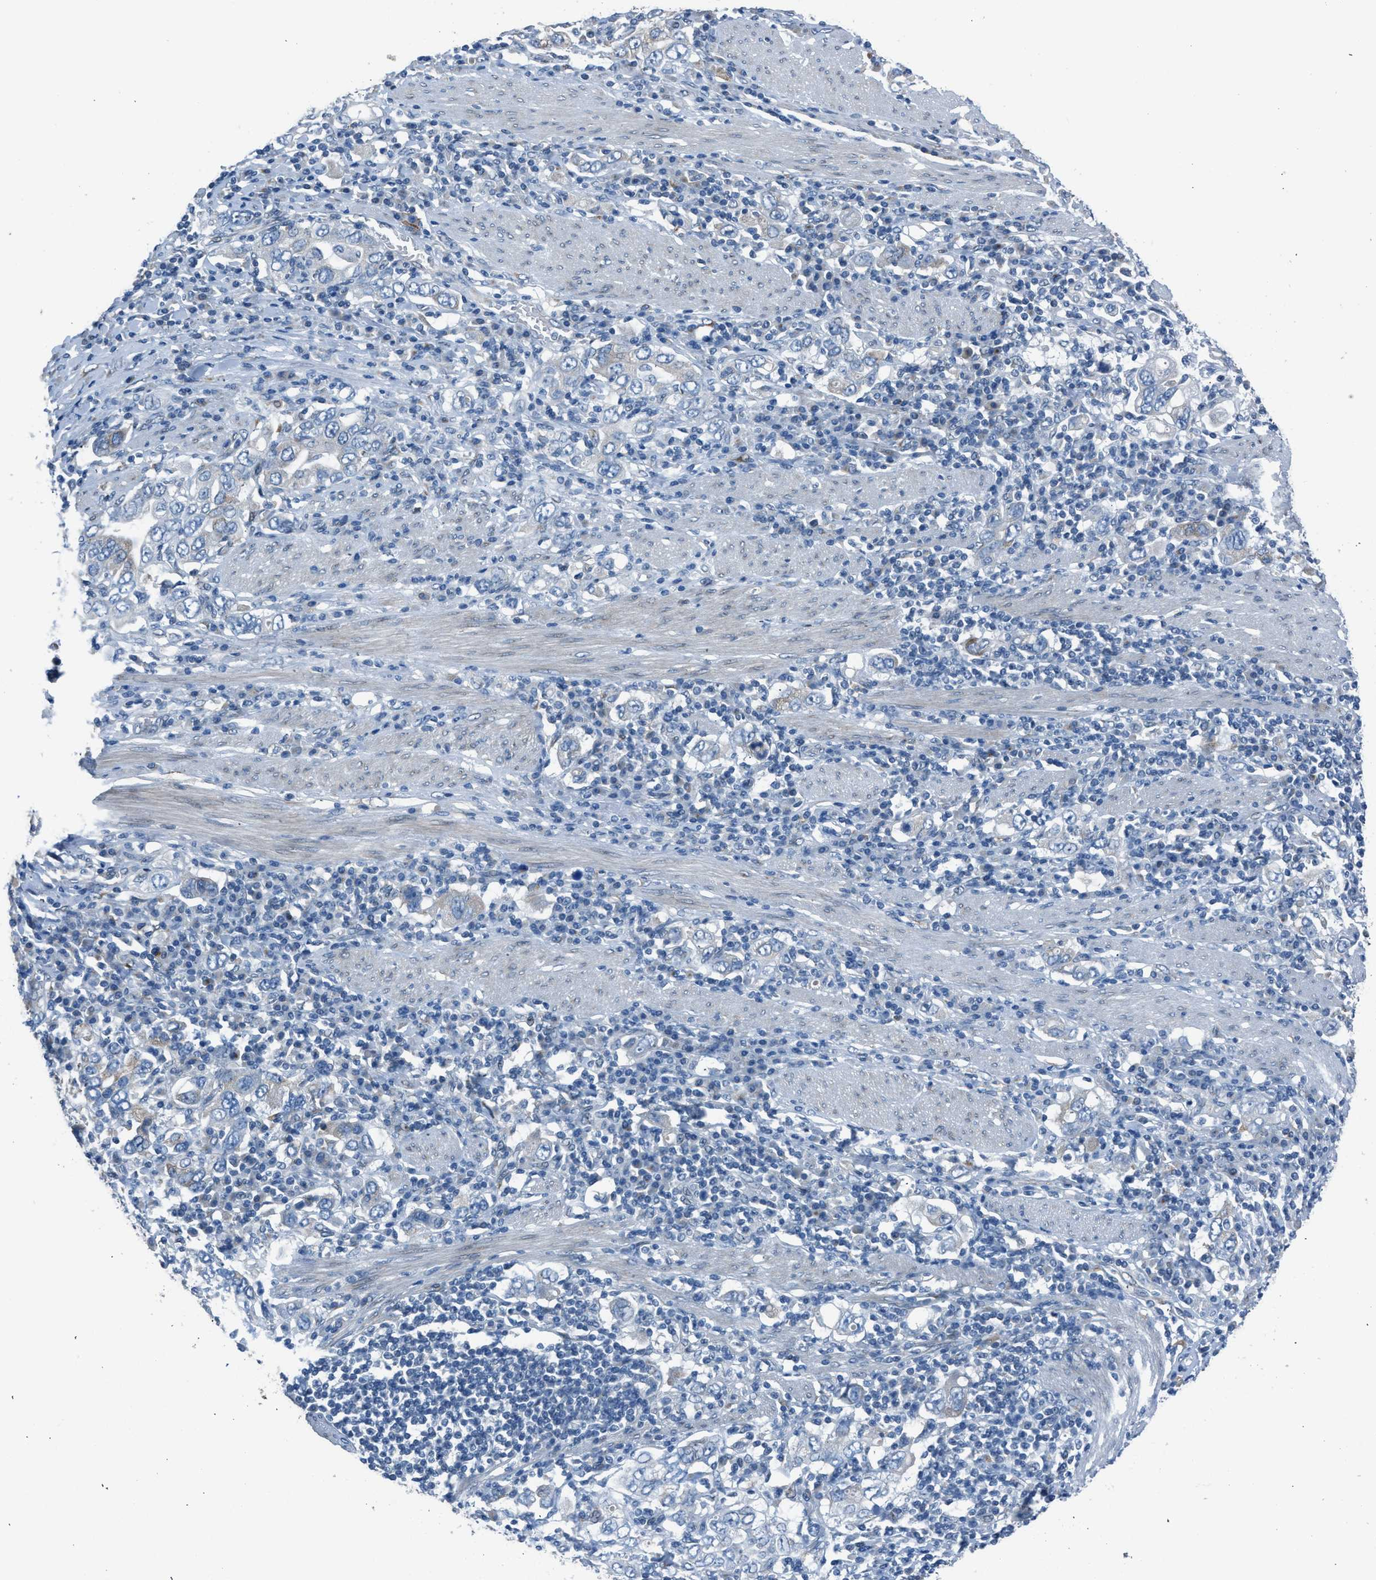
{"staining": {"intensity": "weak", "quantity": "<25%", "location": "cytoplasmic/membranous"}, "tissue": "stomach cancer", "cell_type": "Tumor cells", "image_type": "cancer", "snomed": [{"axis": "morphology", "description": "Adenocarcinoma, NOS"}, {"axis": "topography", "description": "Stomach, upper"}], "caption": "An immunohistochemistry micrograph of stomach adenocarcinoma is shown. There is no staining in tumor cells of stomach adenocarcinoma.", "gene": "RNF41", "patient": {"sex": "male", "age": 62}}